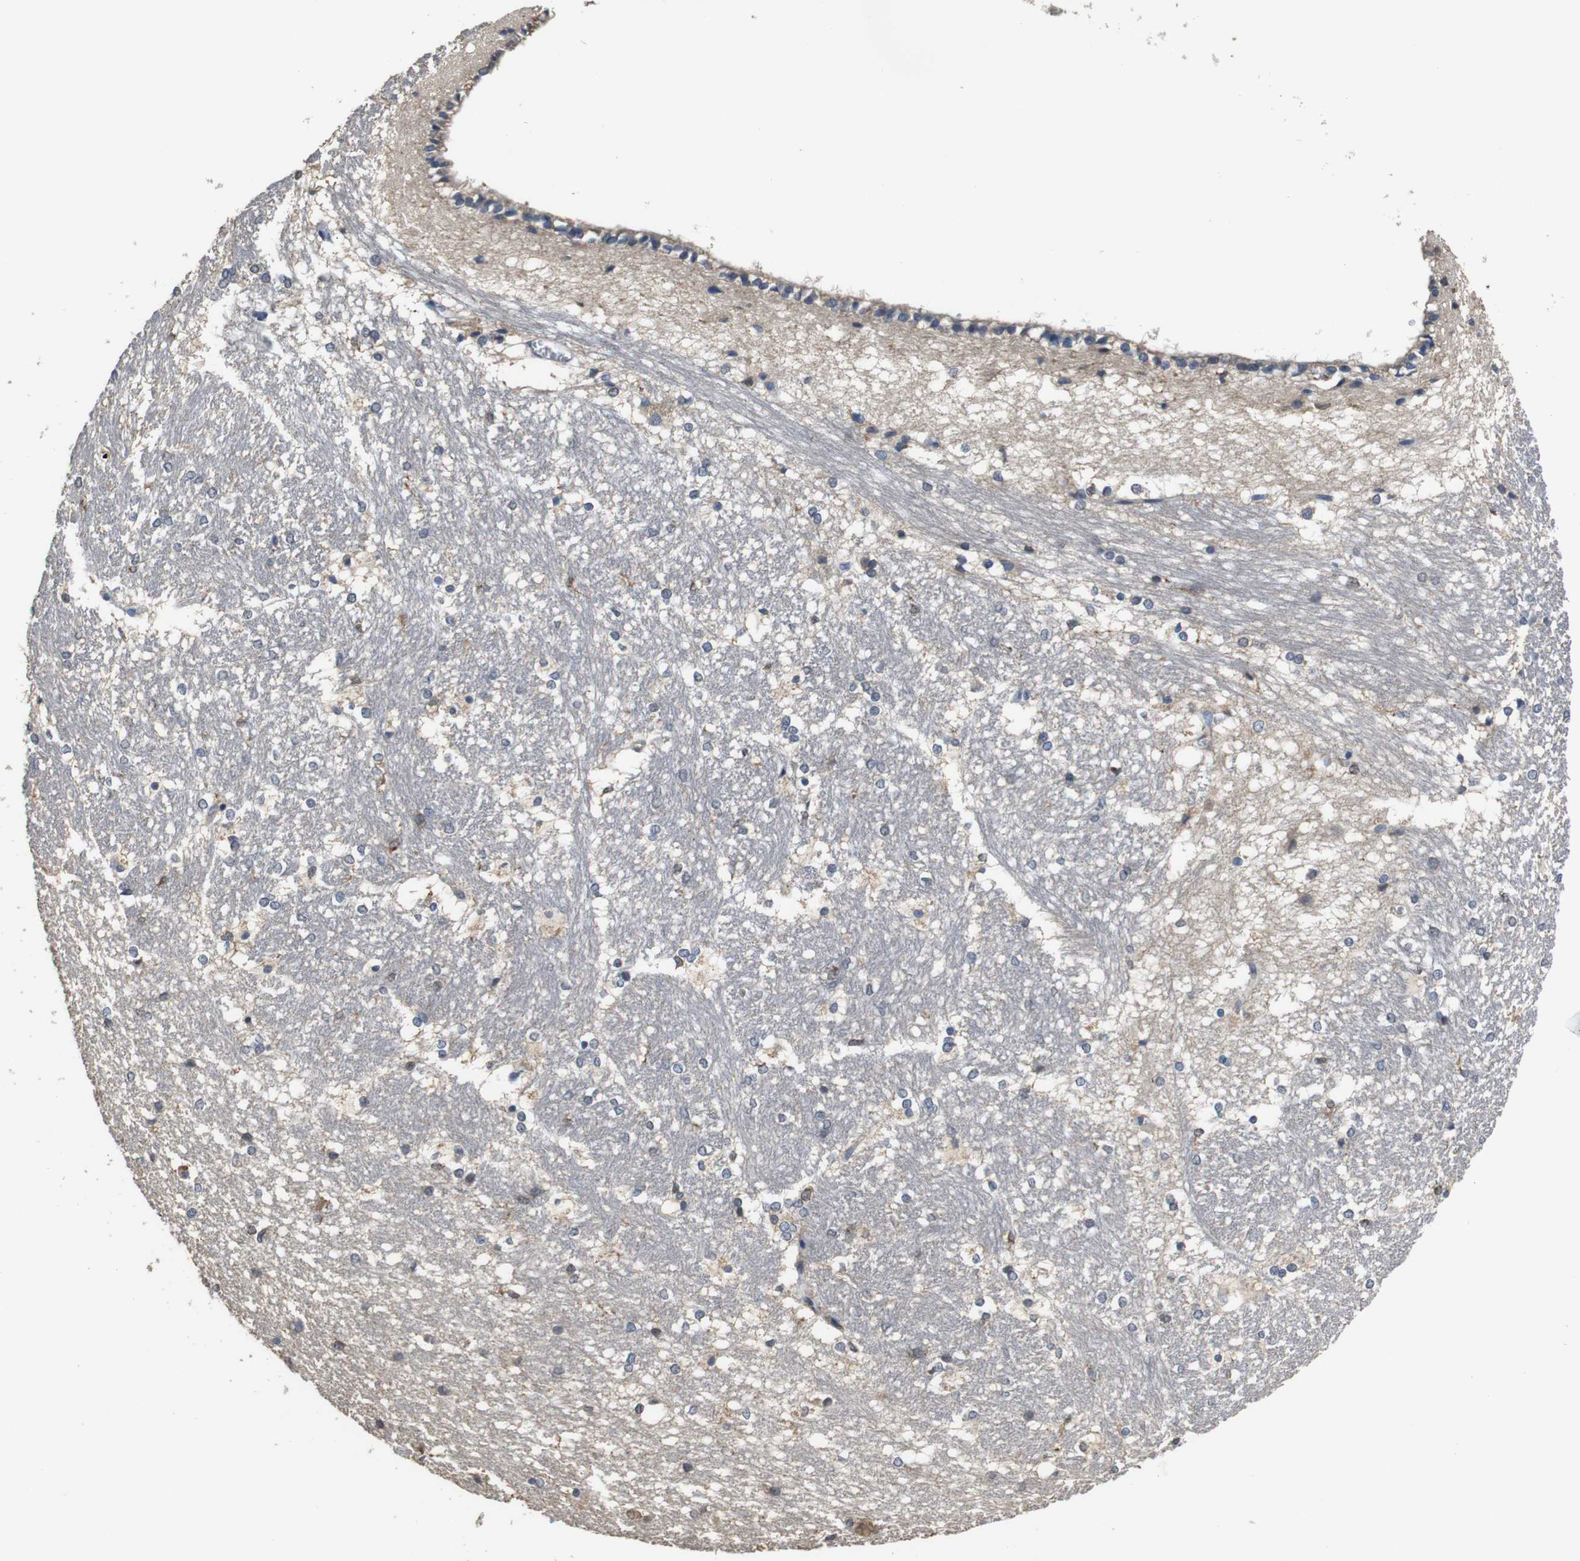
{"staining": {"intensity": "moderate", "quantity": "<25%", "location": "cytoplasmic/membranous"}, "tissue": "hippocampus", "cell_type": "Glial cells", "image_type": "normal", "snomed": [{"axis": "morphology", "description": "Normal tissue, NOS"}, {"axis": "topography", "description": "Hippocampus"}], "caption": "Brown immunohistochemical staining in benign human hippocampus reveals moderate cytoplasmic/membranous expression in about <25% of glial cells.", "gene": "ARHGAP24", "patient": {"sex": "female", "age": 19}}